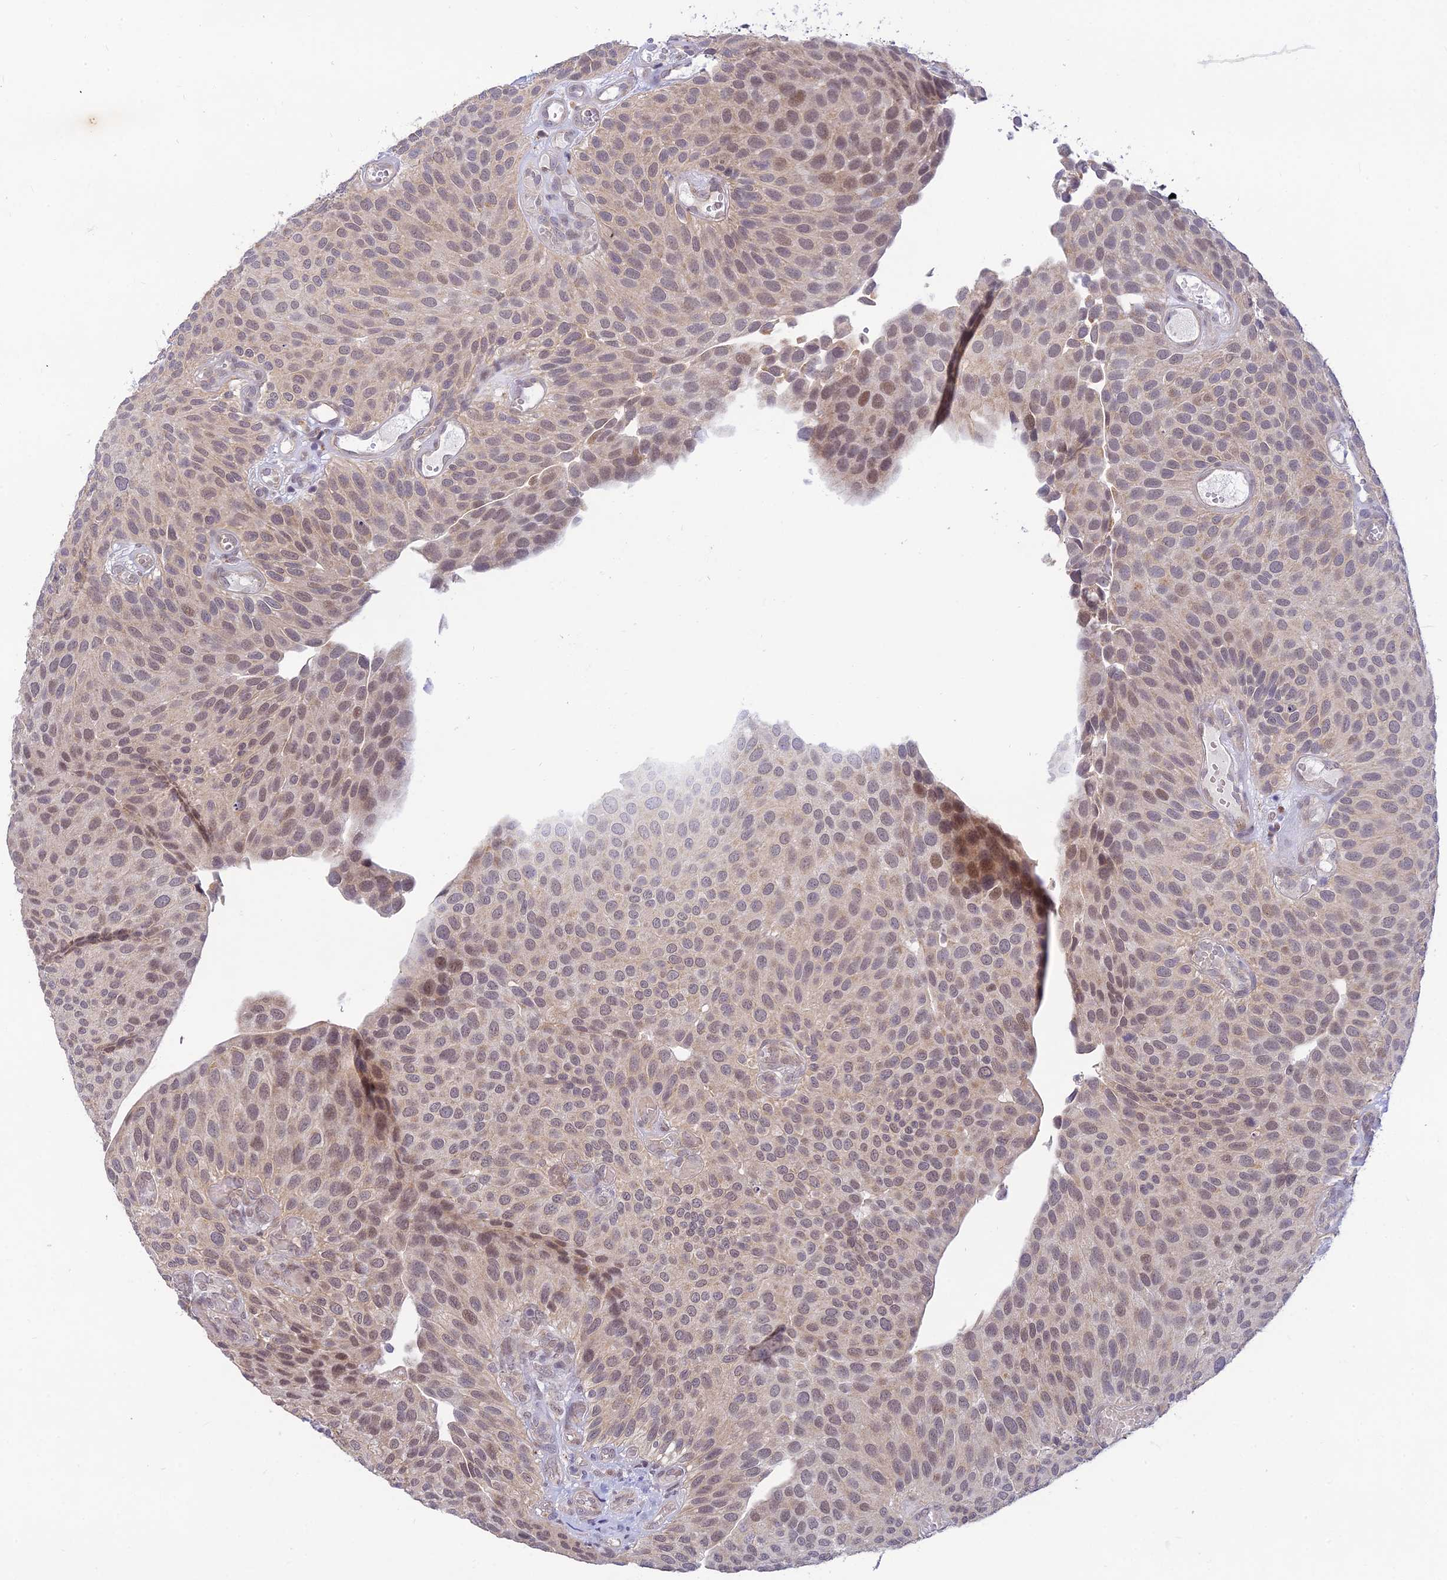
{"staining": {"intensity": "weak", "quantity": "25%-75%", "location": "nuclear"}, "tissue": "urothelial cancer", "cell_type": "Tumor cells", "image_type": "cancer", "snomed": [{"axis": "morphology", "description": "Urothelial carcinoma, Low grade"}, {"axis": "topography", "description": "Urinary bladder"}], "caption": "This is a photomicrograph of IHC staining of urothelial carcinoma (low-grade), which shows weak positivity in the nuclear of tumor cells.", "gene": "MICOS13", "patient": {"sex": "male", "age": 89}}